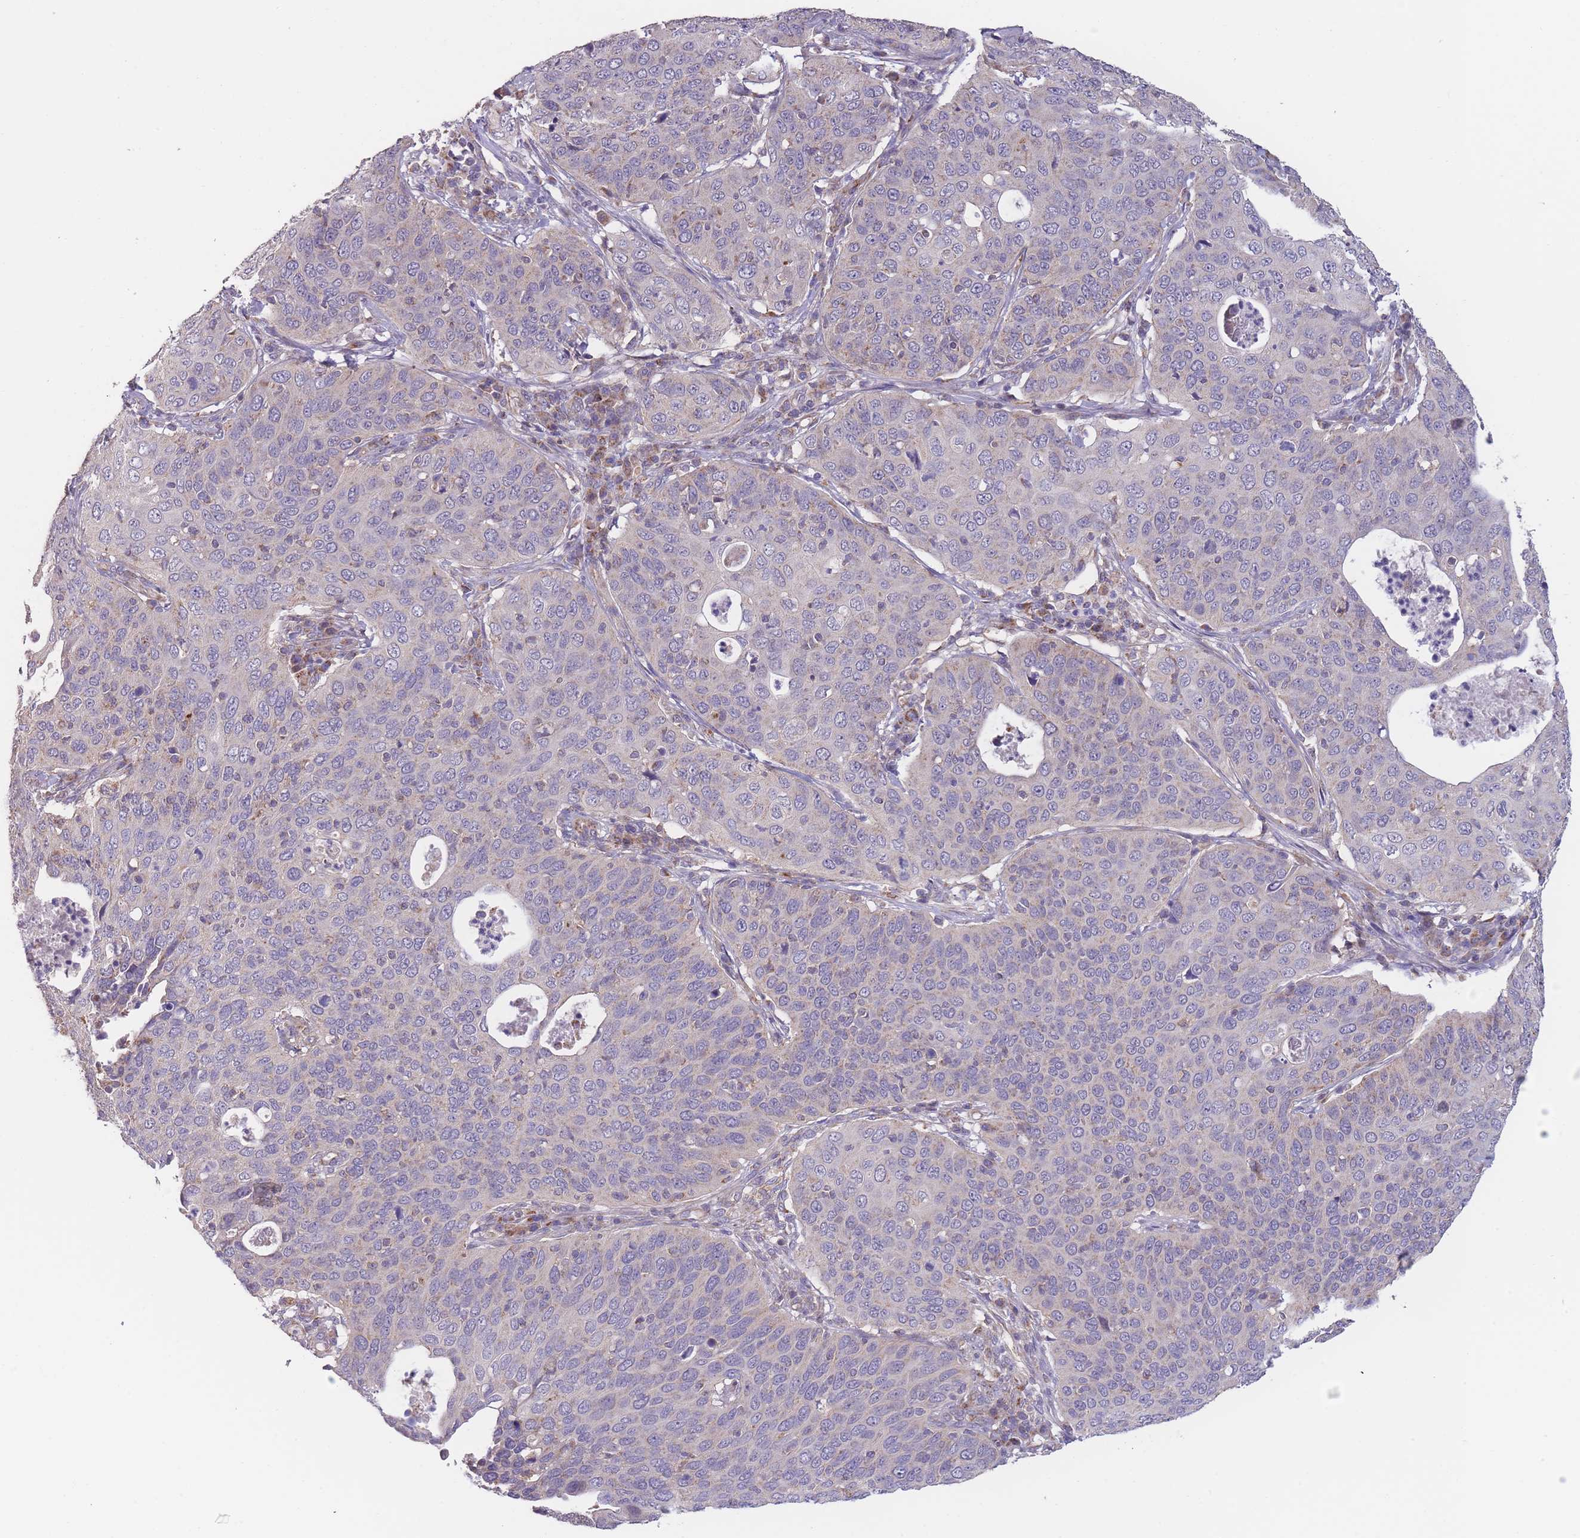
{"staining": {"intensity": "negative", "quantity": "none", "location": "none"}, "tissue": "cervical cancer", "cell_type": "Tumor cells", "image_type": "cancer", "snomed": [{"axis": "morphology", "description": "Squamous cell carcinoma, NOS"}, {"axis": "topography", "description": "Cervix"}], "caption": "A high-resolution histopathology image shows IHC staining of cervical cancer, which demonstrates no significant expression in tumor cells. (DAB (3,3'-diaminobenzidine) immunohistochemistry visualized using brightfield microscopy, high magnification).", "gene": "SLC25A42", "patient": {"sex": "female", "age": 36}}